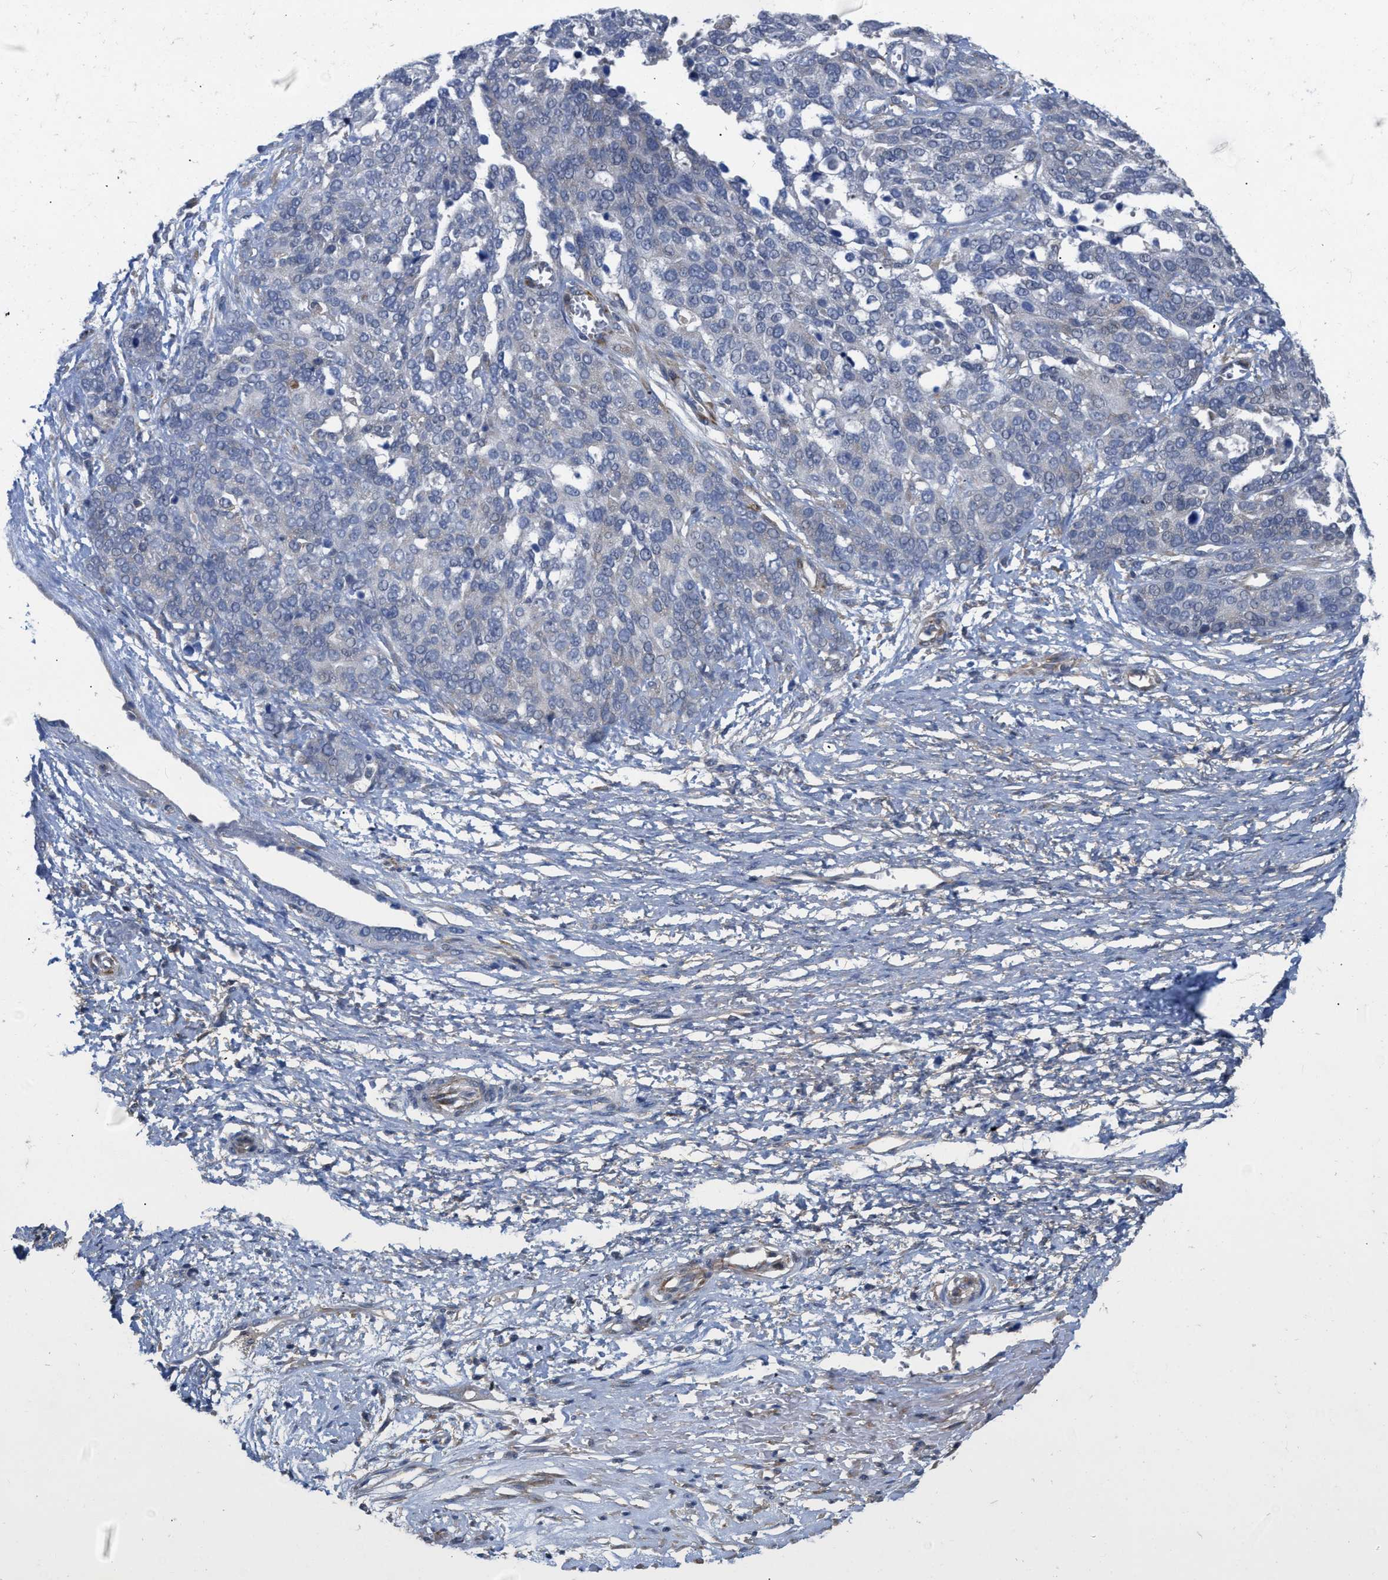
{"staining": {"intensity": "negative", "quantity": "none", "location": "none"}, "tissue": "ovarian cancer", "cell_type": "Tumor cells", "image_type": "cancer", "snomed": [{"axis": "morphology", "description": "Cystadenocarcinoma, serous, NOS"}, {"axis": "topography", "description": "Ovary"}], "caption": "IHC photomicrograph of ovarian serous cystadenocarcinoma stained for a protein (brown), which displays no staining in tumor cells.", "gene": "TMEM131", "patient": {"sex": "female", "age": 44}}